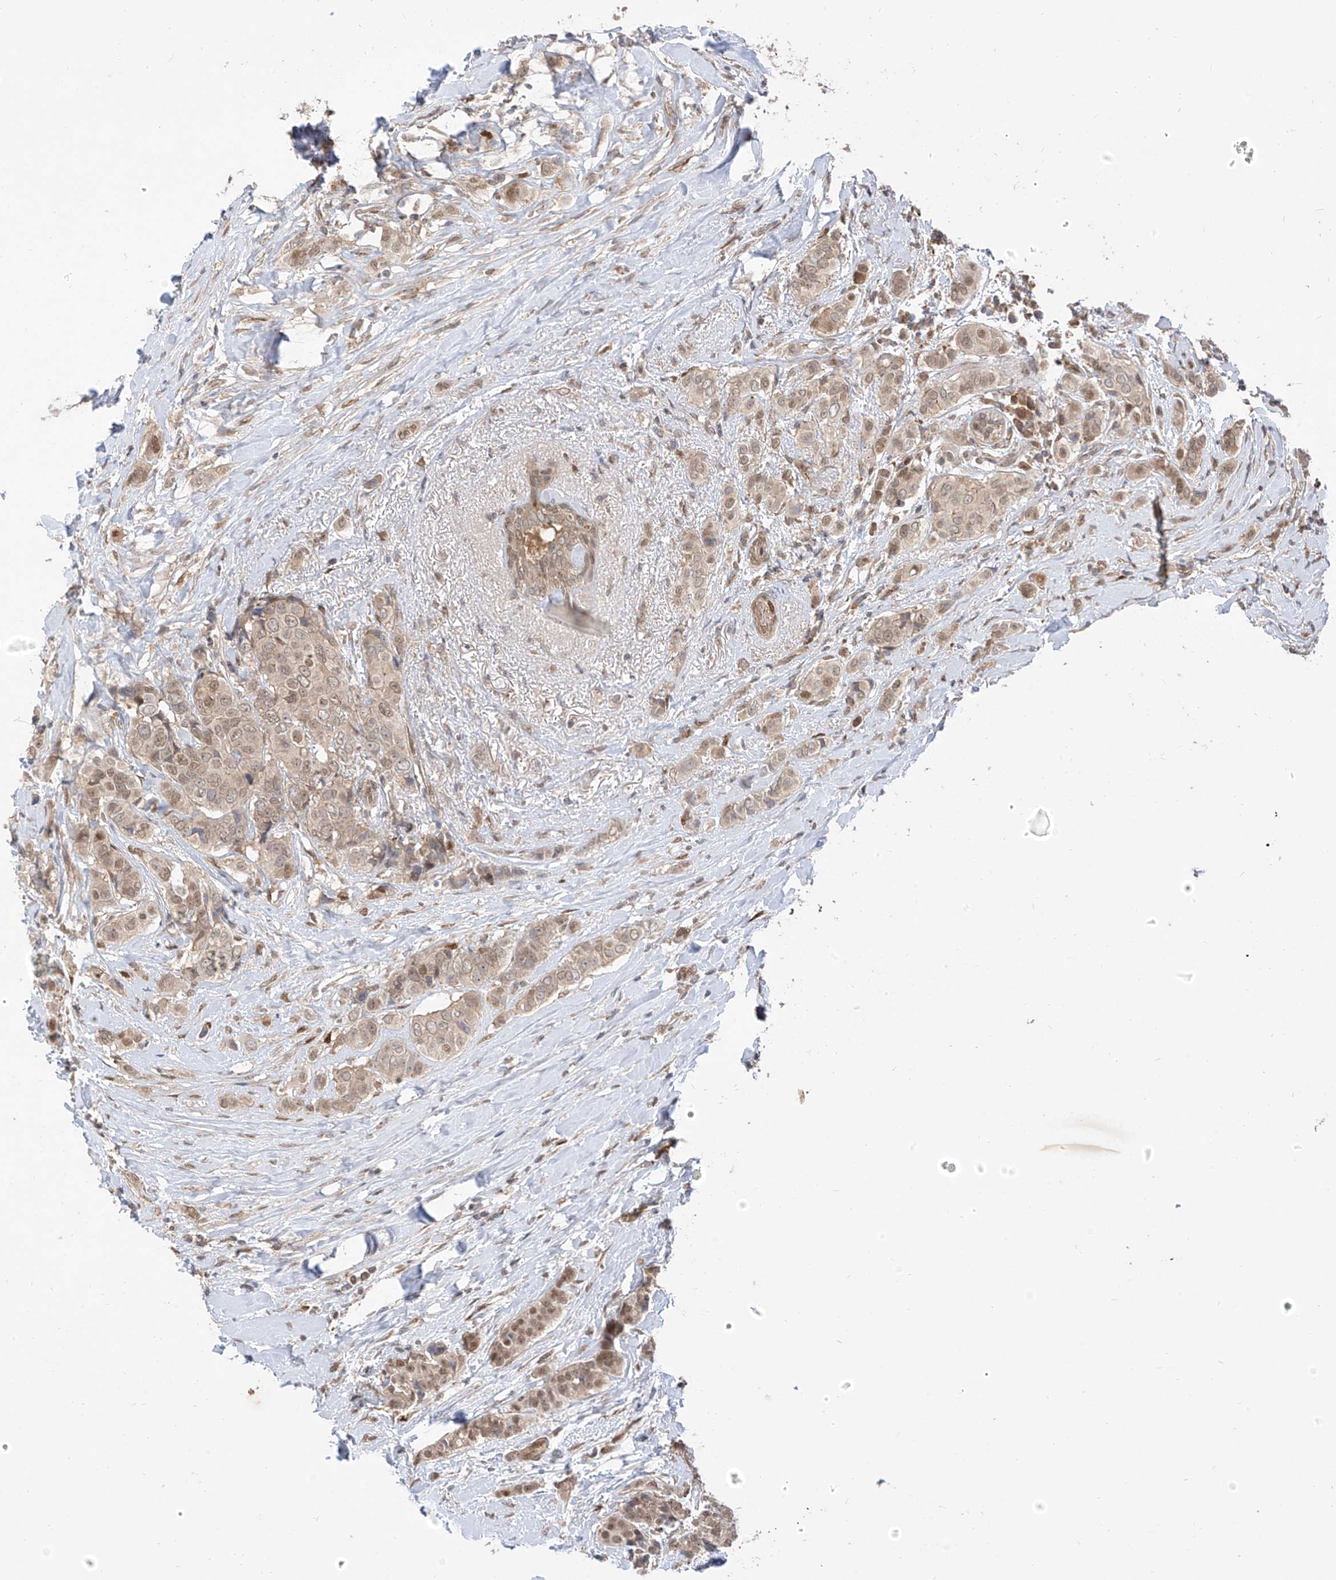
{"staining": {"intensity": "moderate", "quantity": "25%-75%", "location": "nuclear"}, "tissue": "breast cancer", "cell_type": "Tumor cells", "image_type": "cancer", "snomed": [{"axis": "morphology", "description": "Lobular carcinoma"}, {"axis": "topography", "description": "Breast"}], "caption": "Moderate nuclear expression for a protein is appreciated in about 25%-75% of tumor cells of breast cancer using immunohistochemistry.", "gene": "MRTFA", "patient": {"sex": "female", "age": 51}}